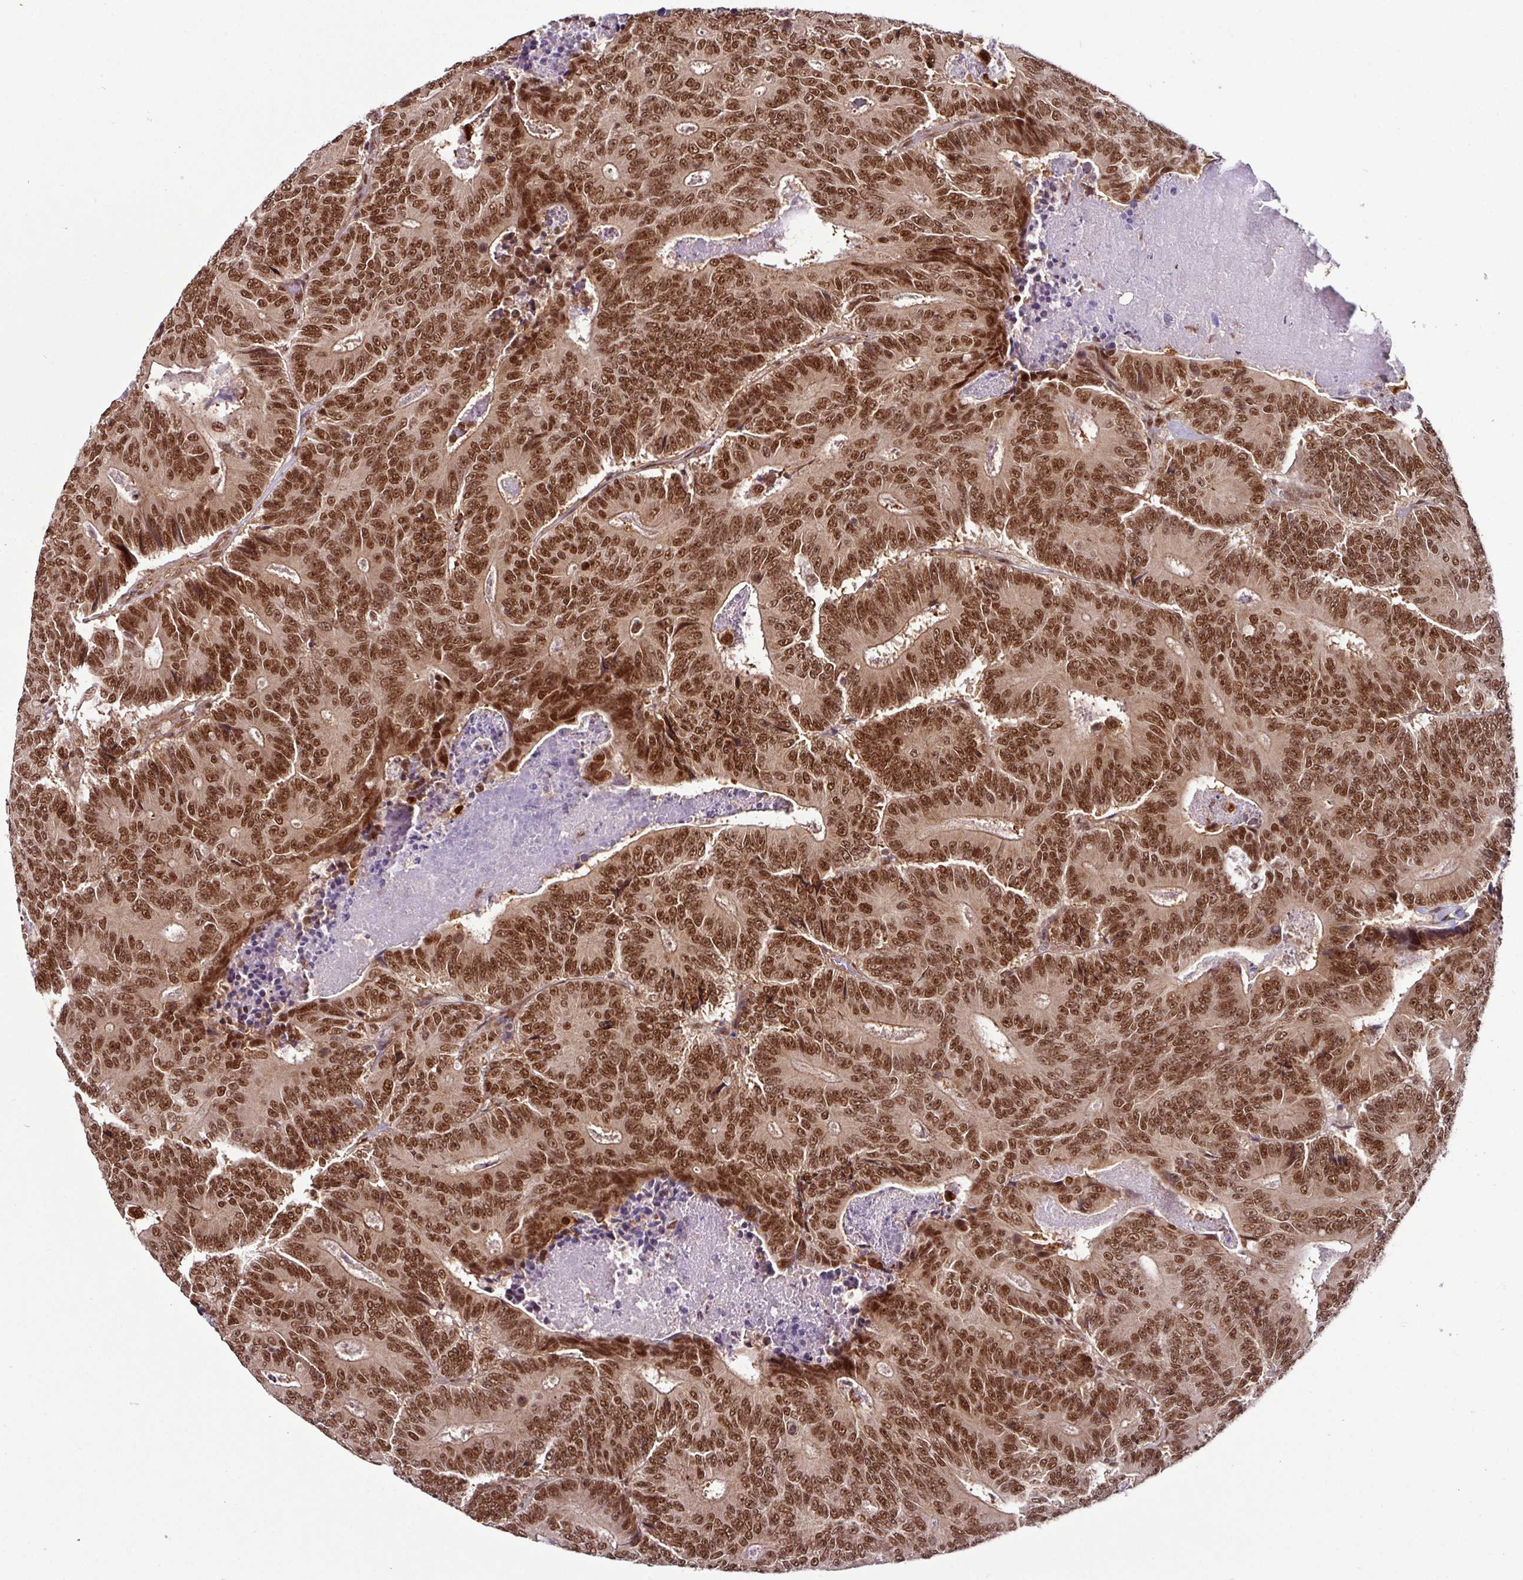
{"staining": {"intensity": "strong", "quantity": ">75%", "location": "nuclear"}, "tissue": "colorectal cancer", "cell_type": "Tumor cells", "image_type": "cancer", "snomed": [{"axis": "morphology", "description": "Adenocarcinoma, NOS"}, {"axis": "topography", "description": "Colon"}], "caption": "The immunohistochemical stain labels strong nuclear positivity in tumor cells of colorectal cancer (adenocarcinoma) tissue. (DAB (3,3'-diaminobenzidine) IHC with brightfield microscopy, high magnification).", "gene": "MORF4L2", "patient": {"sex": "male", "age": 83}}